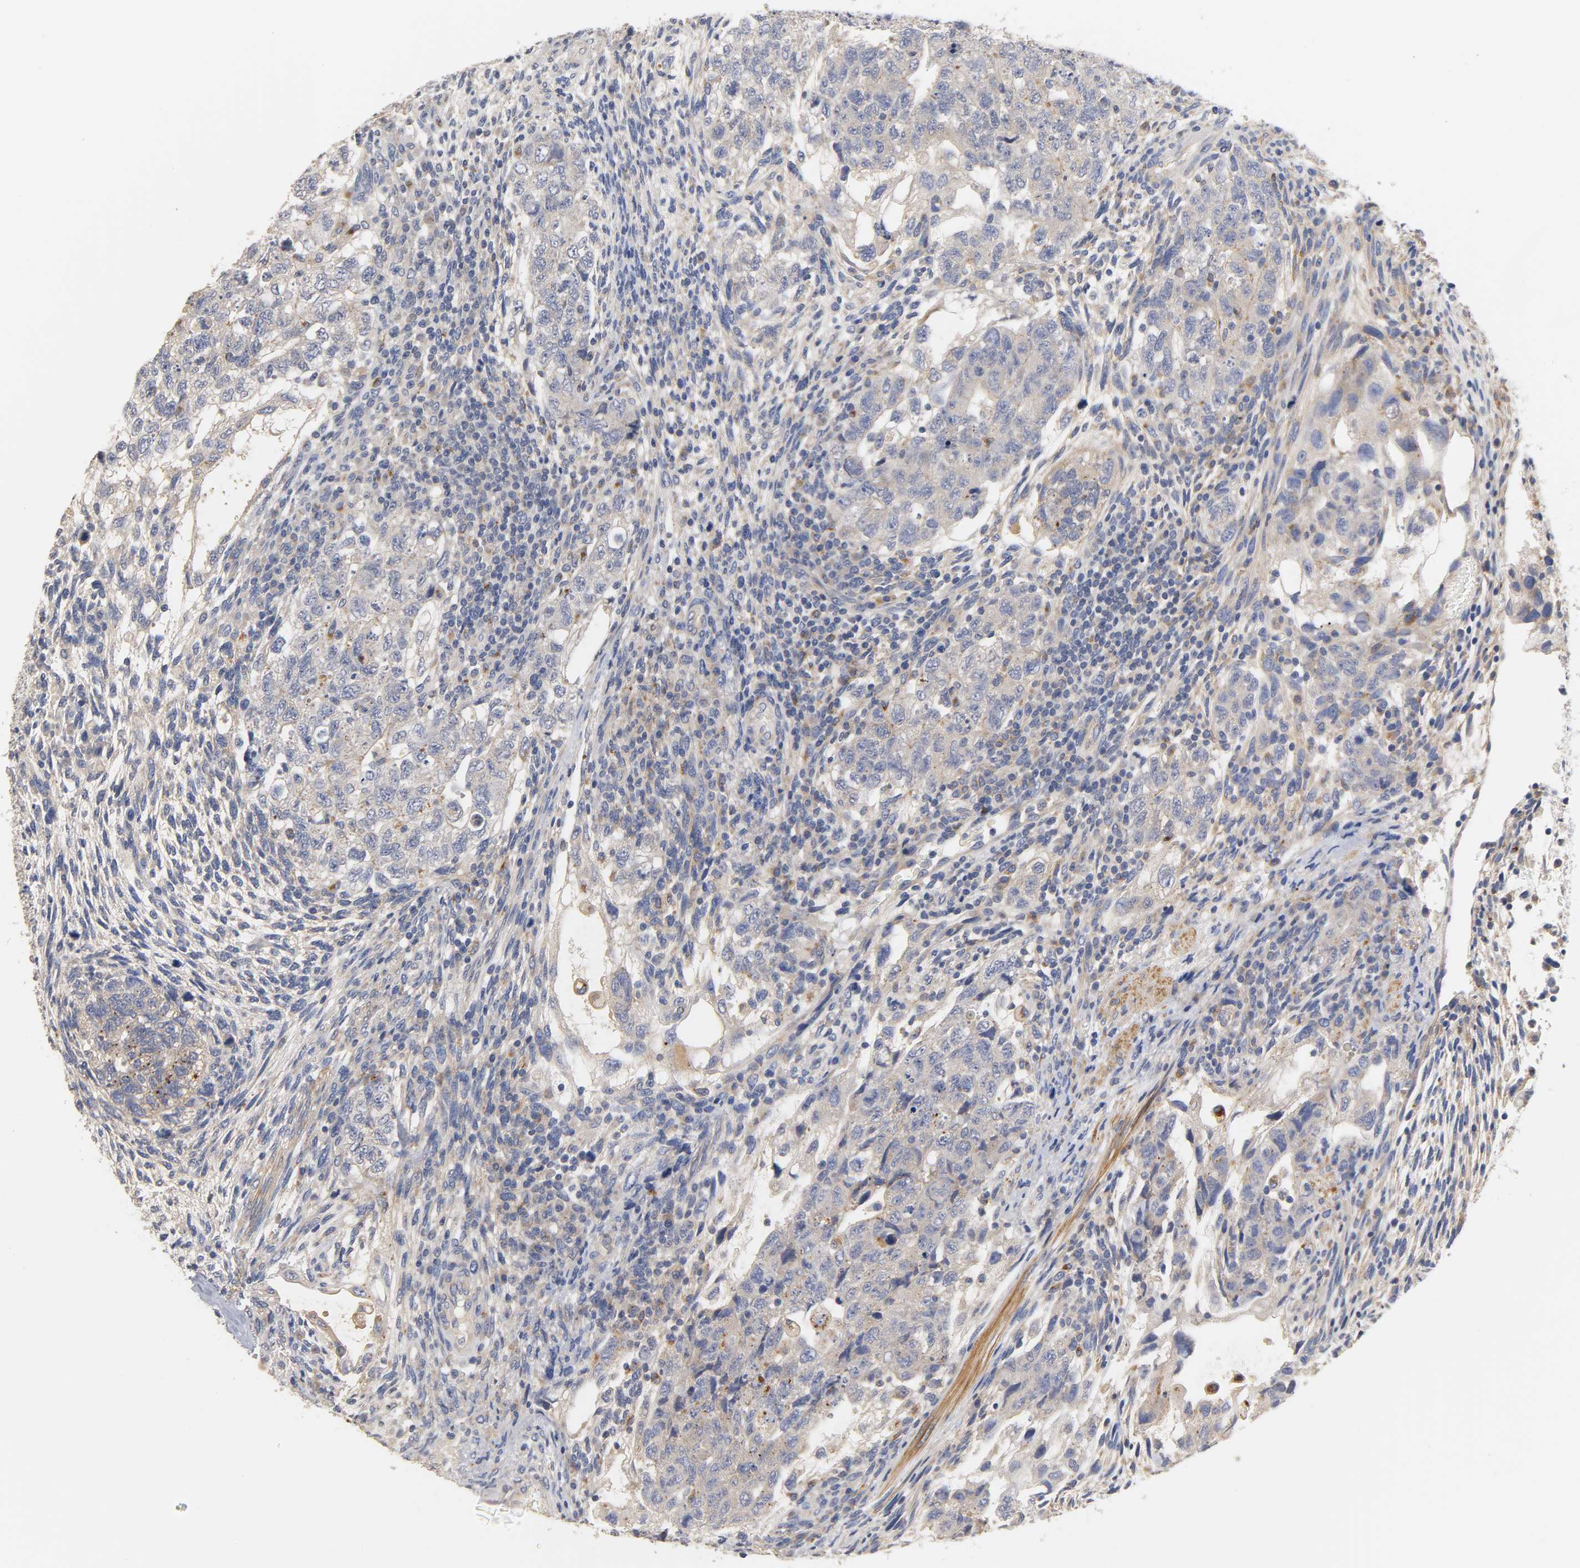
{"staining": {"intensity": "moderate", "quantity": "<25%", "location": "cytoplasmic/membranous"}, "tissue": "testis cancer", "cell_type": "Tumor cells", "image_type": "cancer", "snomed": [{"axis": "morphology", "description": "Normal tissue, NOS"}, {"axis": "morphology", "description": "Carcinoma, Embryonal, NOS"}, {"axis": "topography", "description": "Testis"}], "caption": "The immunohistochemical stain labels moderate cytoplasmic/membranous positivity in tumor cells of testis cancer (embryonal carcinoma) tissue. (Brightfield microscopy of DAB IHC at high magnification).", "gene": "SEMA5A", "patient": {"sex": "male", "age": 36}}